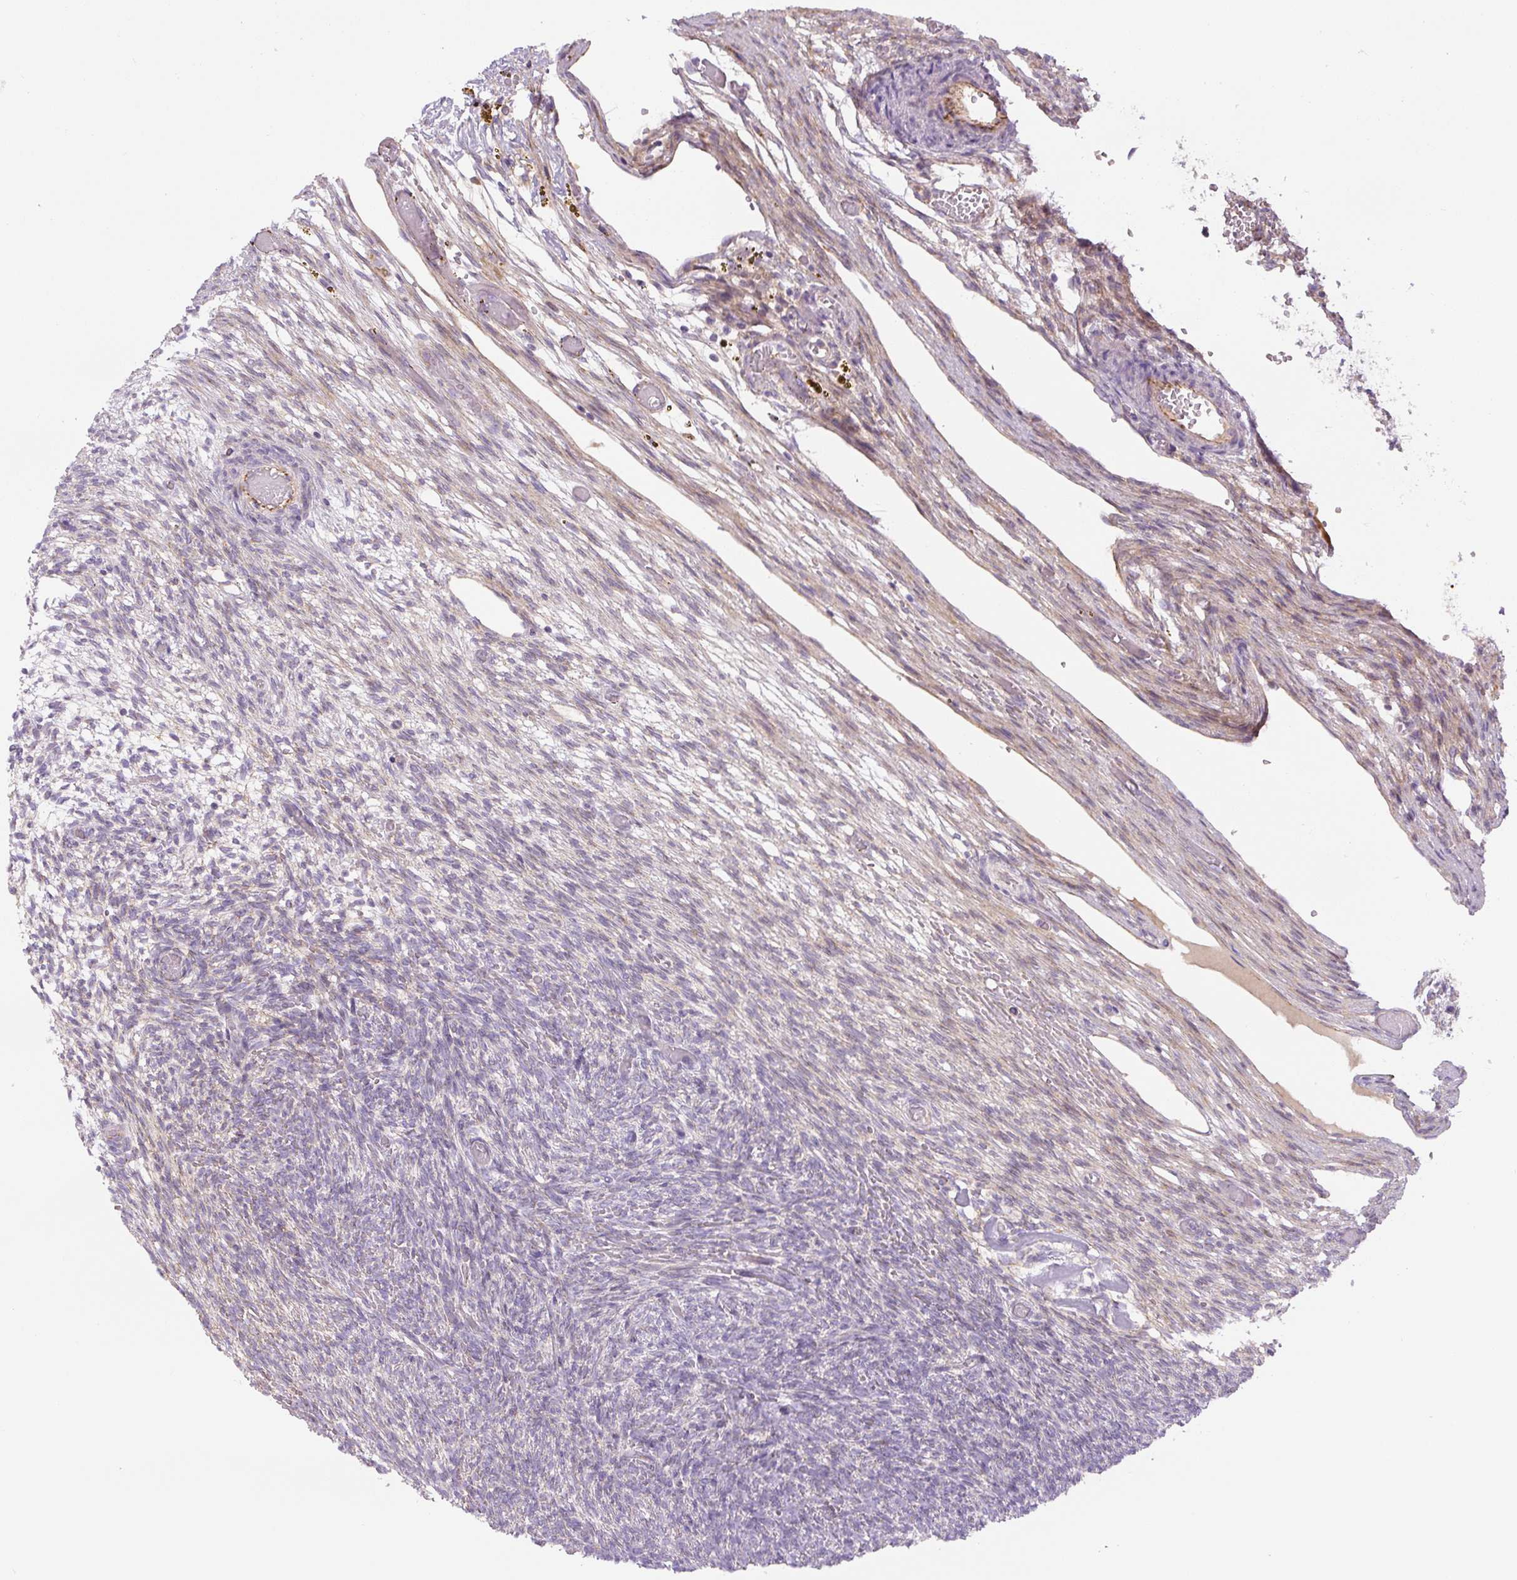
{"staining": {"intensity": "negative", "quantity": "none", "location": "none"}, "tissue": "ovary", "cell_type": "Ovarian stroma cells", "image_type": "normal", "snomed": [{"axis": "morphology", "description": "Normal tissue, NOS"}, {"axis": "topography", "description": "Ovary"}], "caption": "The image displays no significant positivity in ovarian stroma cells of ovary. Nuclei are stained in blue.", "gene": "CCNI2", "patient": {"sex": "female", "age": 67}}